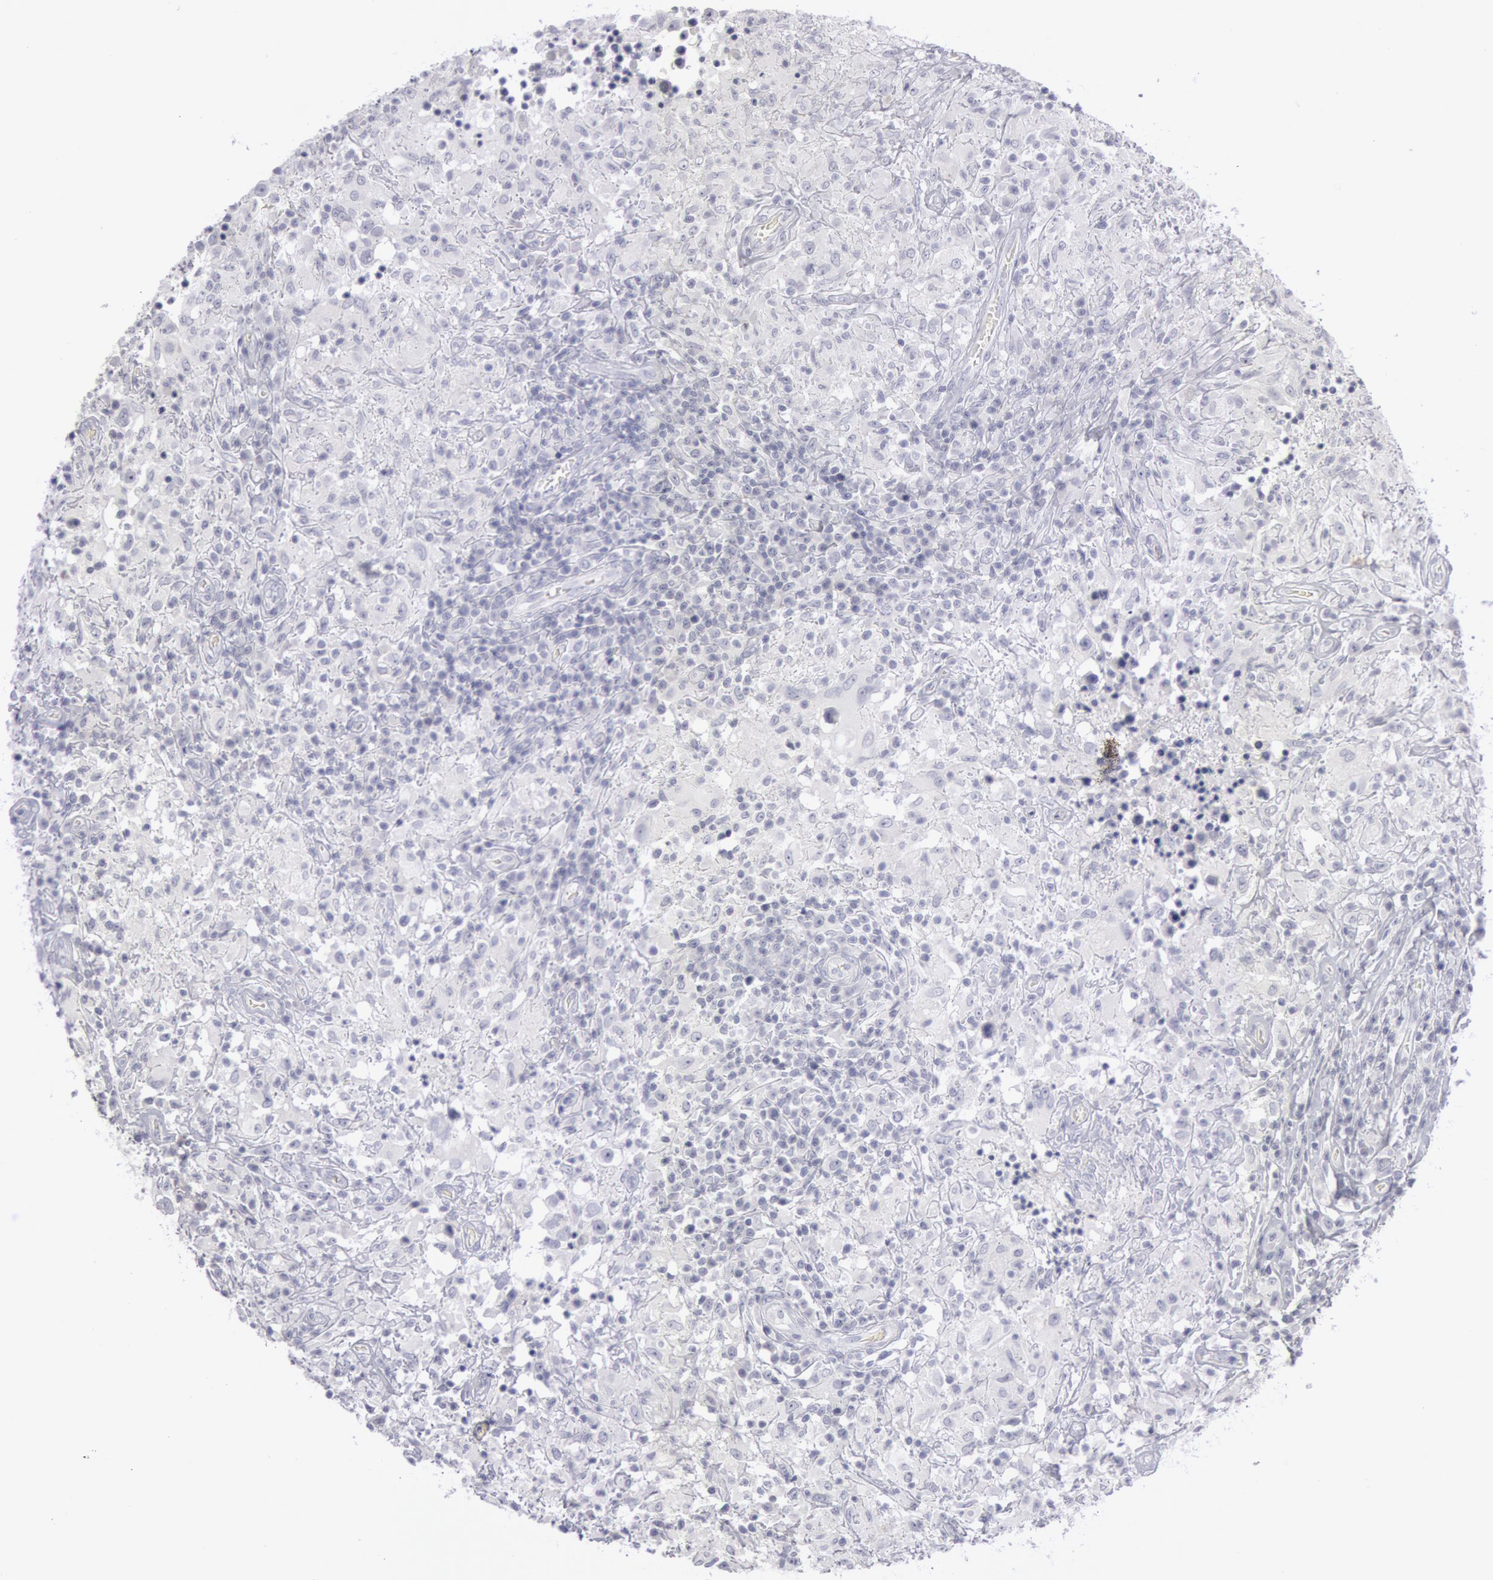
{"staining": {"intensity": "negative", "quantity": "none", "location": "none"}, "tissue": "testis cancer", "cell_type": "Tumor cells", "image_type": "cancer", "snomed": [{"axis": "morphology", "description": "Seminoma, NOS"}, {"axis": "topography", "description": "Testis"}], "caption": "Immunohistochemistry of human testis seminoma reveals no positivity in tumor cells.", "gene": "KRT16", "patient": {"sex": "male", "age": 34}}